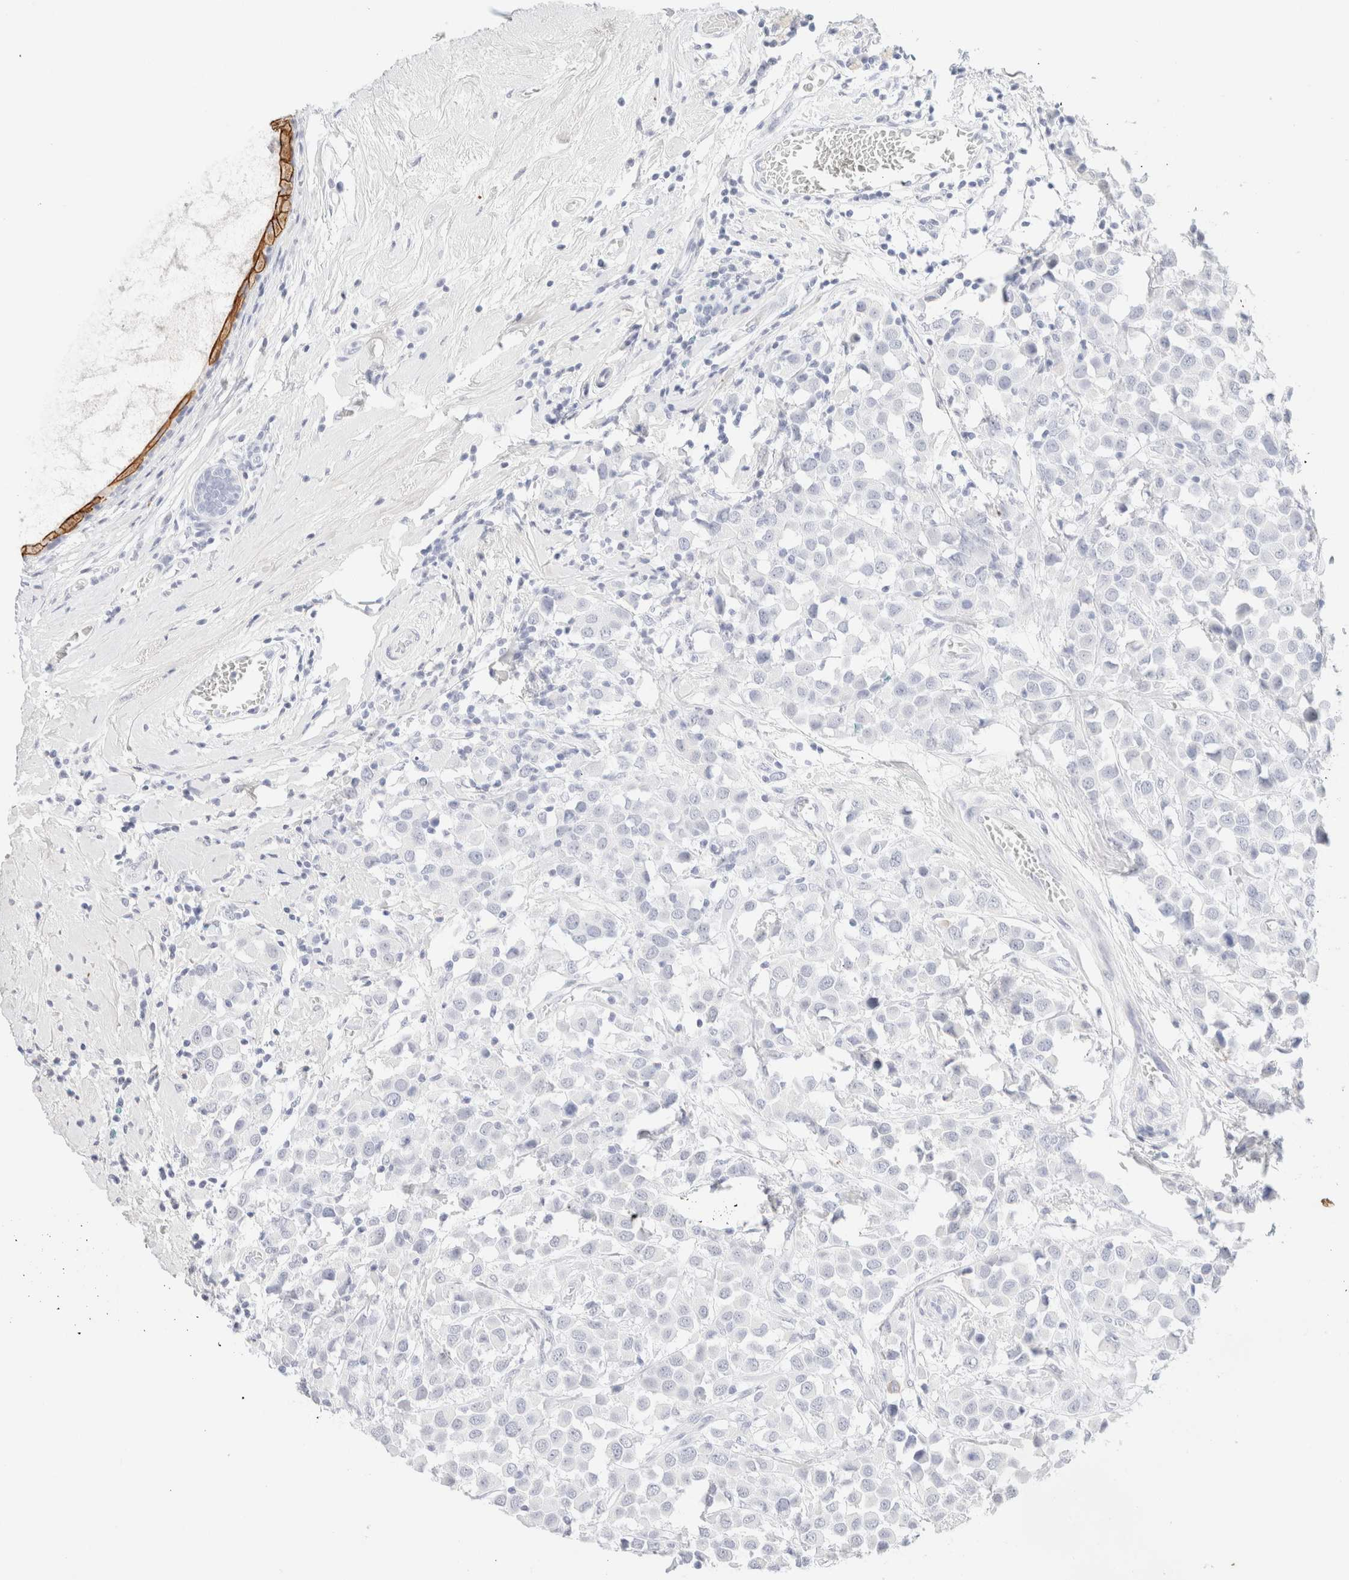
{"staining": {"intensity": "negative", "quantity": "none", "location": "none"}, "tissue": "breast cancer", "cell_type": "Tumor cells", "image_type": "cancer", "snomed": [{"axis": "morphology", "description": "Duct carcinoma"}, {"axis": "topography", "description": "Breast"}], "caption": "An immunohistochemistry (IHC) image of breast cancer is shown. There is no staining in tumor cells of breast cancer. (DAB (3,3'-diaminobenzidine) immunohistochemistry (IHC) visualized using brightfield microscopy, high magnification).", "gene": "KRT15", "patient": {"sex": "female", "age": 61}}